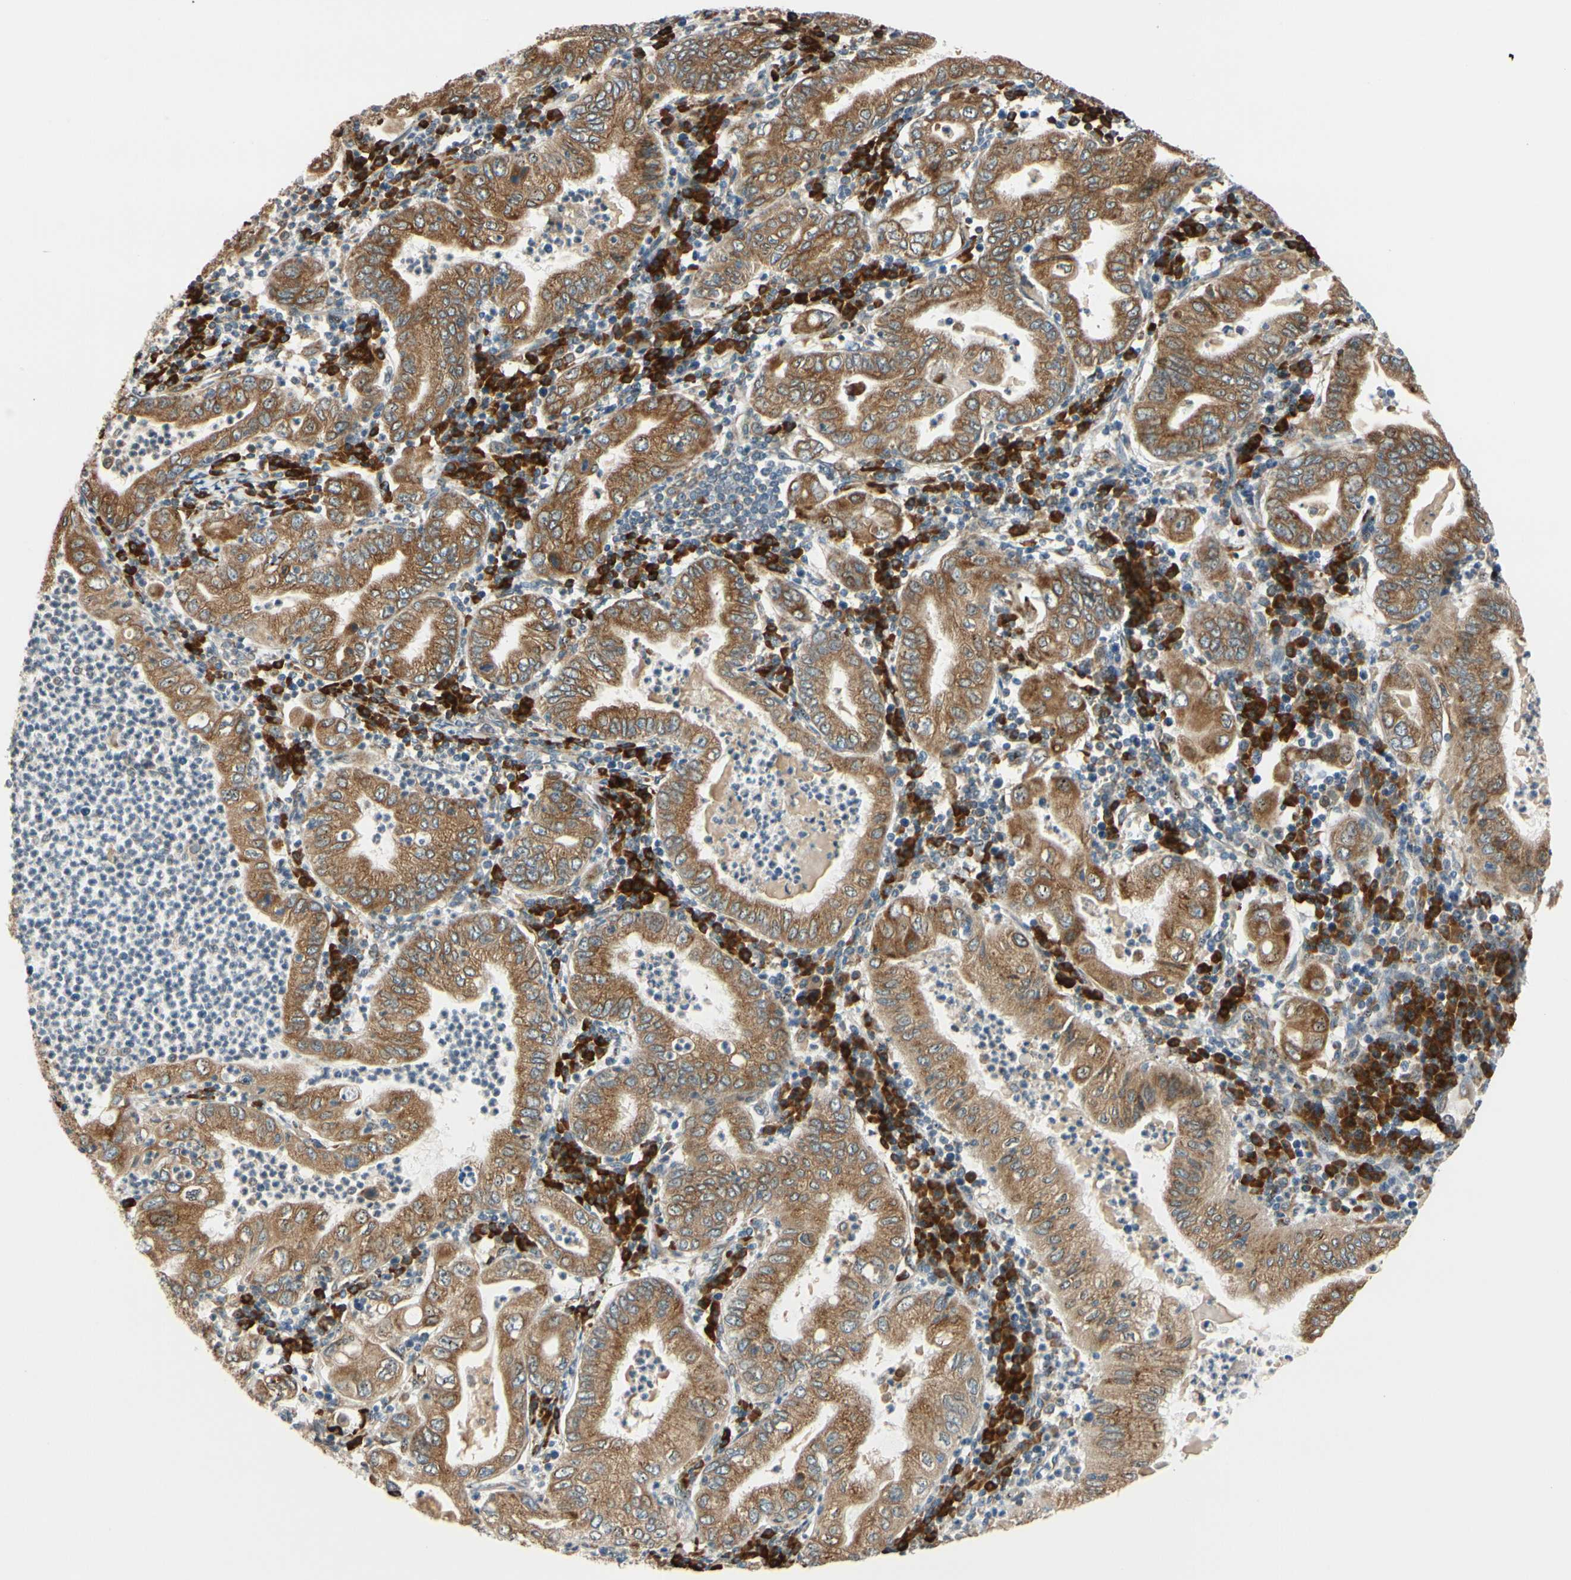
{"staining": {"intensity": "moderate", "quantity": ">75%", "location": "cytoplasmic/membranous"}, "tissue": "stomach cancer", "cell_type": "Tumor cells", "image_type": "cancer", "snomed": [{"axis": "morphology", "description": "Normal tissue, NOS"}, {"axis": "morphology", "description": "Adenocarcinoma, NOS"}, {"axis": "topography", "description": "Esophagus"}, {"axis": "topography", "description": "Stomach, upper"}, {"axis": "topography", "description": "Peripheral nerve tissue"}], "caption": "Brown immunohistochemical staining in human stomach cancer reveals moderate cytoplasmic/membranous staining in approximately >75% of tumor cells.", "gene": "RPN2", "patient": {"sex": "male", "age": 62}}